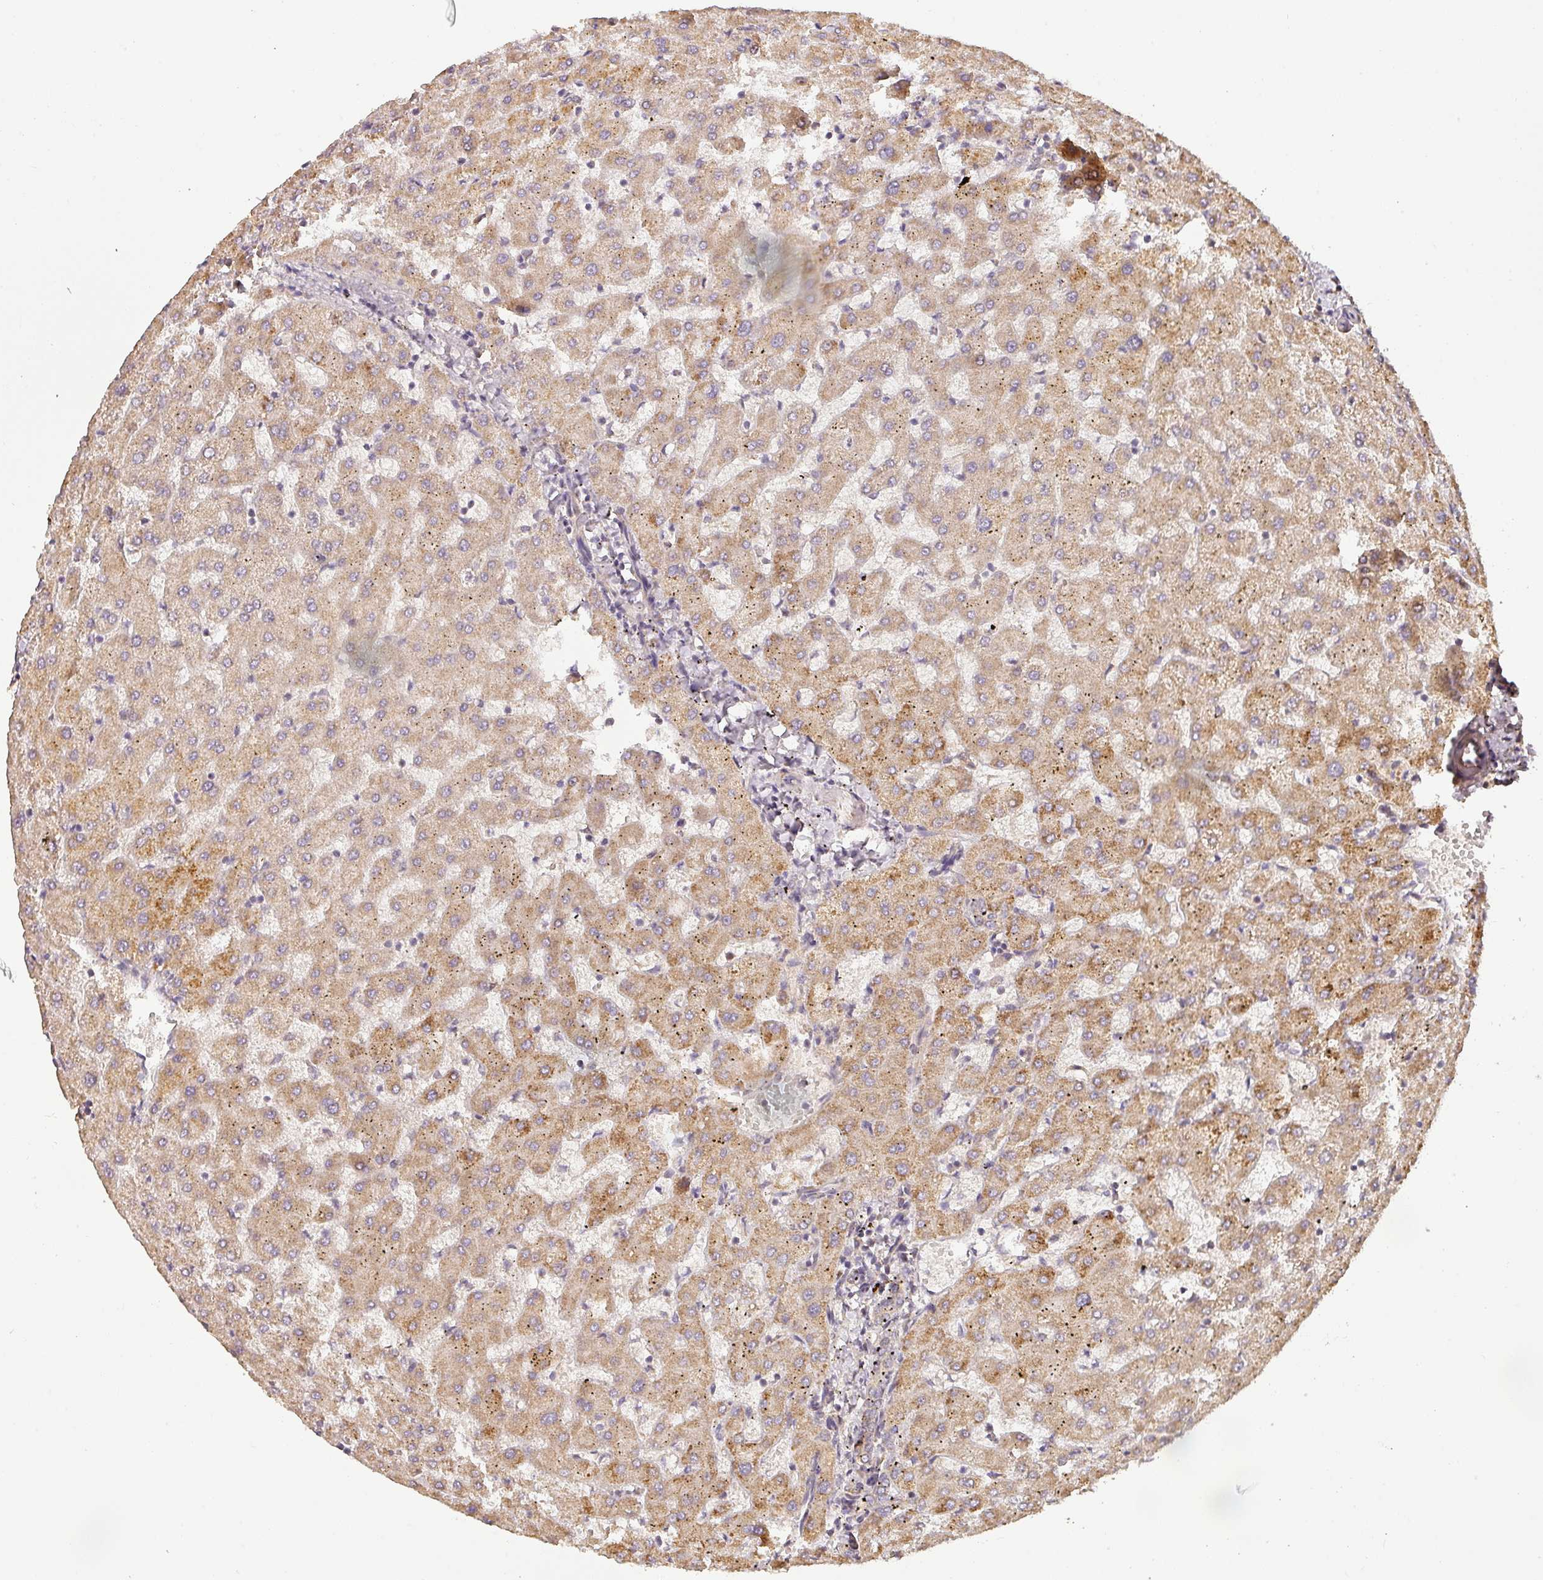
{"staining": {"intensity": "negative", "quantity": "none", "location": "none"}, "tissue": "liver", "cell_type": "Cholangiocytes", "image_type": "normal", "snomed": [{"axis": "morphology", "description": "Normal tissue, NOS"}, {"axis": "topography", "description": "Liver"}], "caption": "Immunohistochemistry (IHC) micrograph of benign human liver stained for a protein (brown), which reveals no staining in cholangiocytes.", "gene": "BPIFB3", "patient": {"sex": "female", "age": 63}}